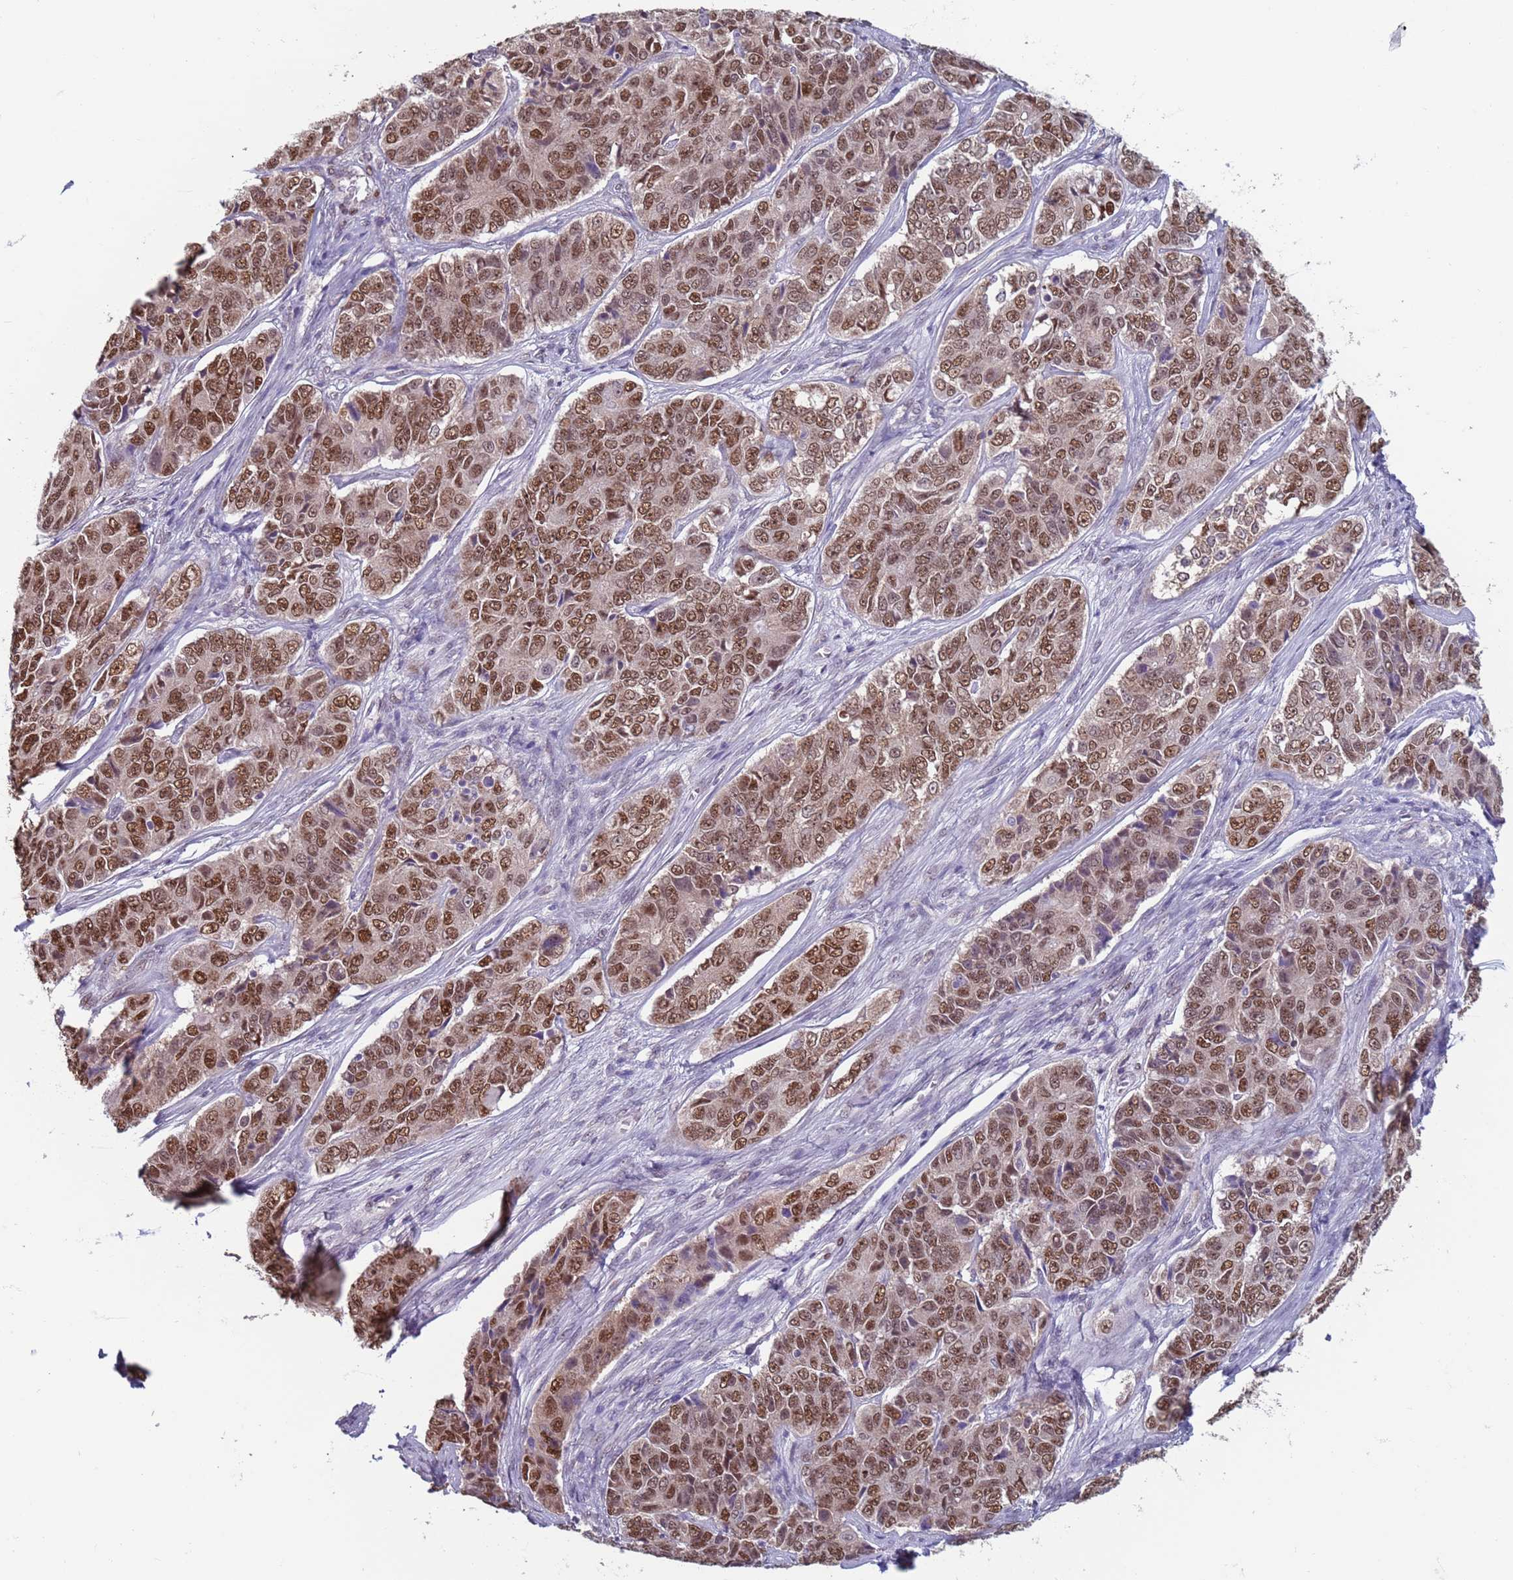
{"staining": {"intensity": "moderate", "quantity": ">75%", "location": "cytoplasmic/membranous,nuclear"}, "tissue": "ovarian cancer", "cell_type": "Tumor cells", "image_type": "cancer", "snomed": [{"axis": "morphology", "description": "Carcinoma, endometroid"}, {"axis": "topography", "description": "Ovary"}], "caption": "Moderate cytoplasmic/membranous and nuclear positivity for a protein is seen in about >75% of tumor cells of ovarian cancer using immunohistochemistry.", "gene": "SAE1", "patient": {"sex": "female", "age": 51}}